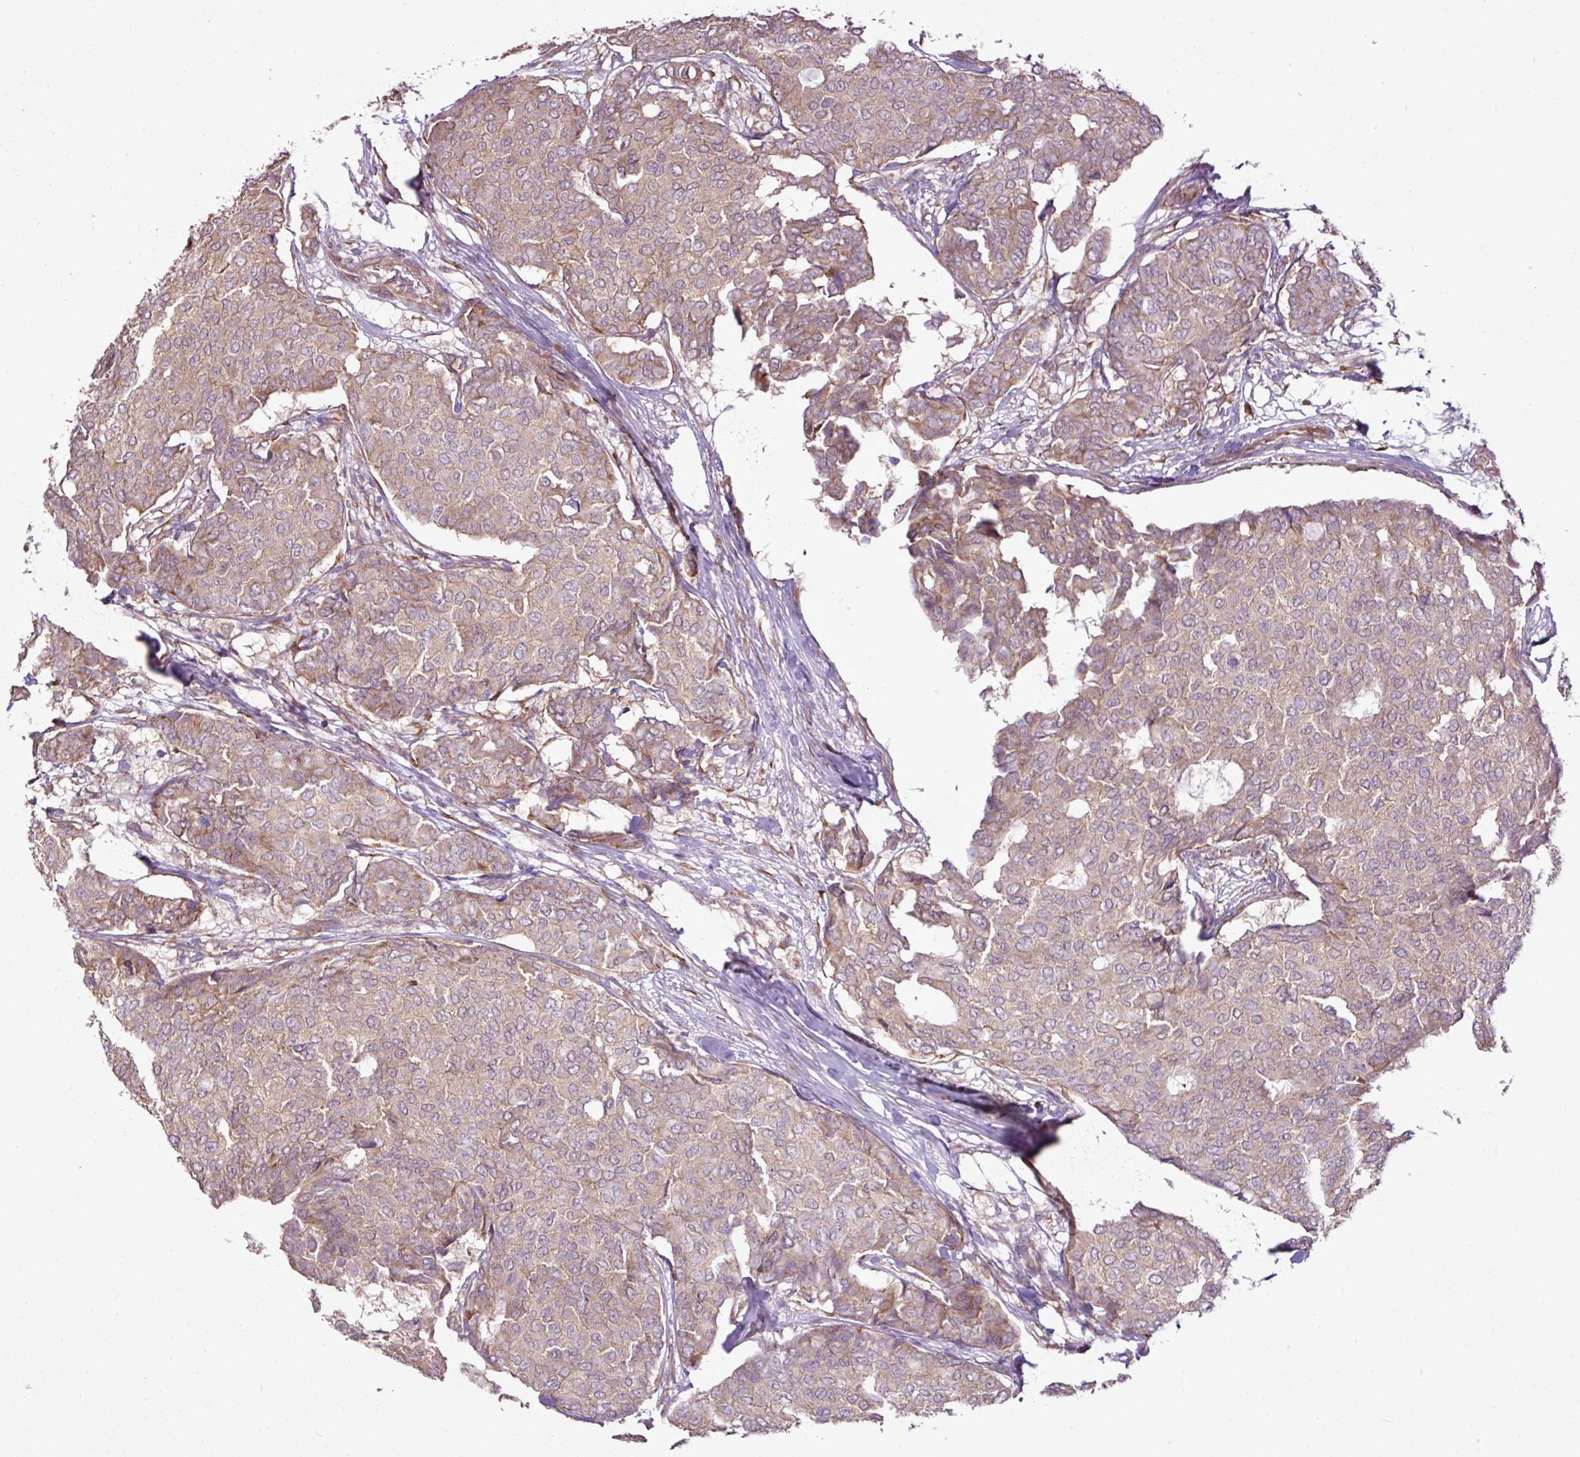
{"staining": {"intensity": "weak", "quantity": "25%-75%", "location": "cytoplasmic/membranous"}, "tissue": "breast cancer", "cell_type": "Tumor cells", "image_type": "cancer", "snomed": [{"axis": "morphology", "description": "Duct carcinoma"}, {"axis": "topography", "description": "Breast"}], "caption": "Brown immunohistochemical staining in breast cancer (infiltrating ductal carcinoma) shows weak cytoplasmic/membranous expression in approximately 25%-75% of tumor cells.", "gene": "DNAAF4", "patient": {"sex": "female", "age": 75}}